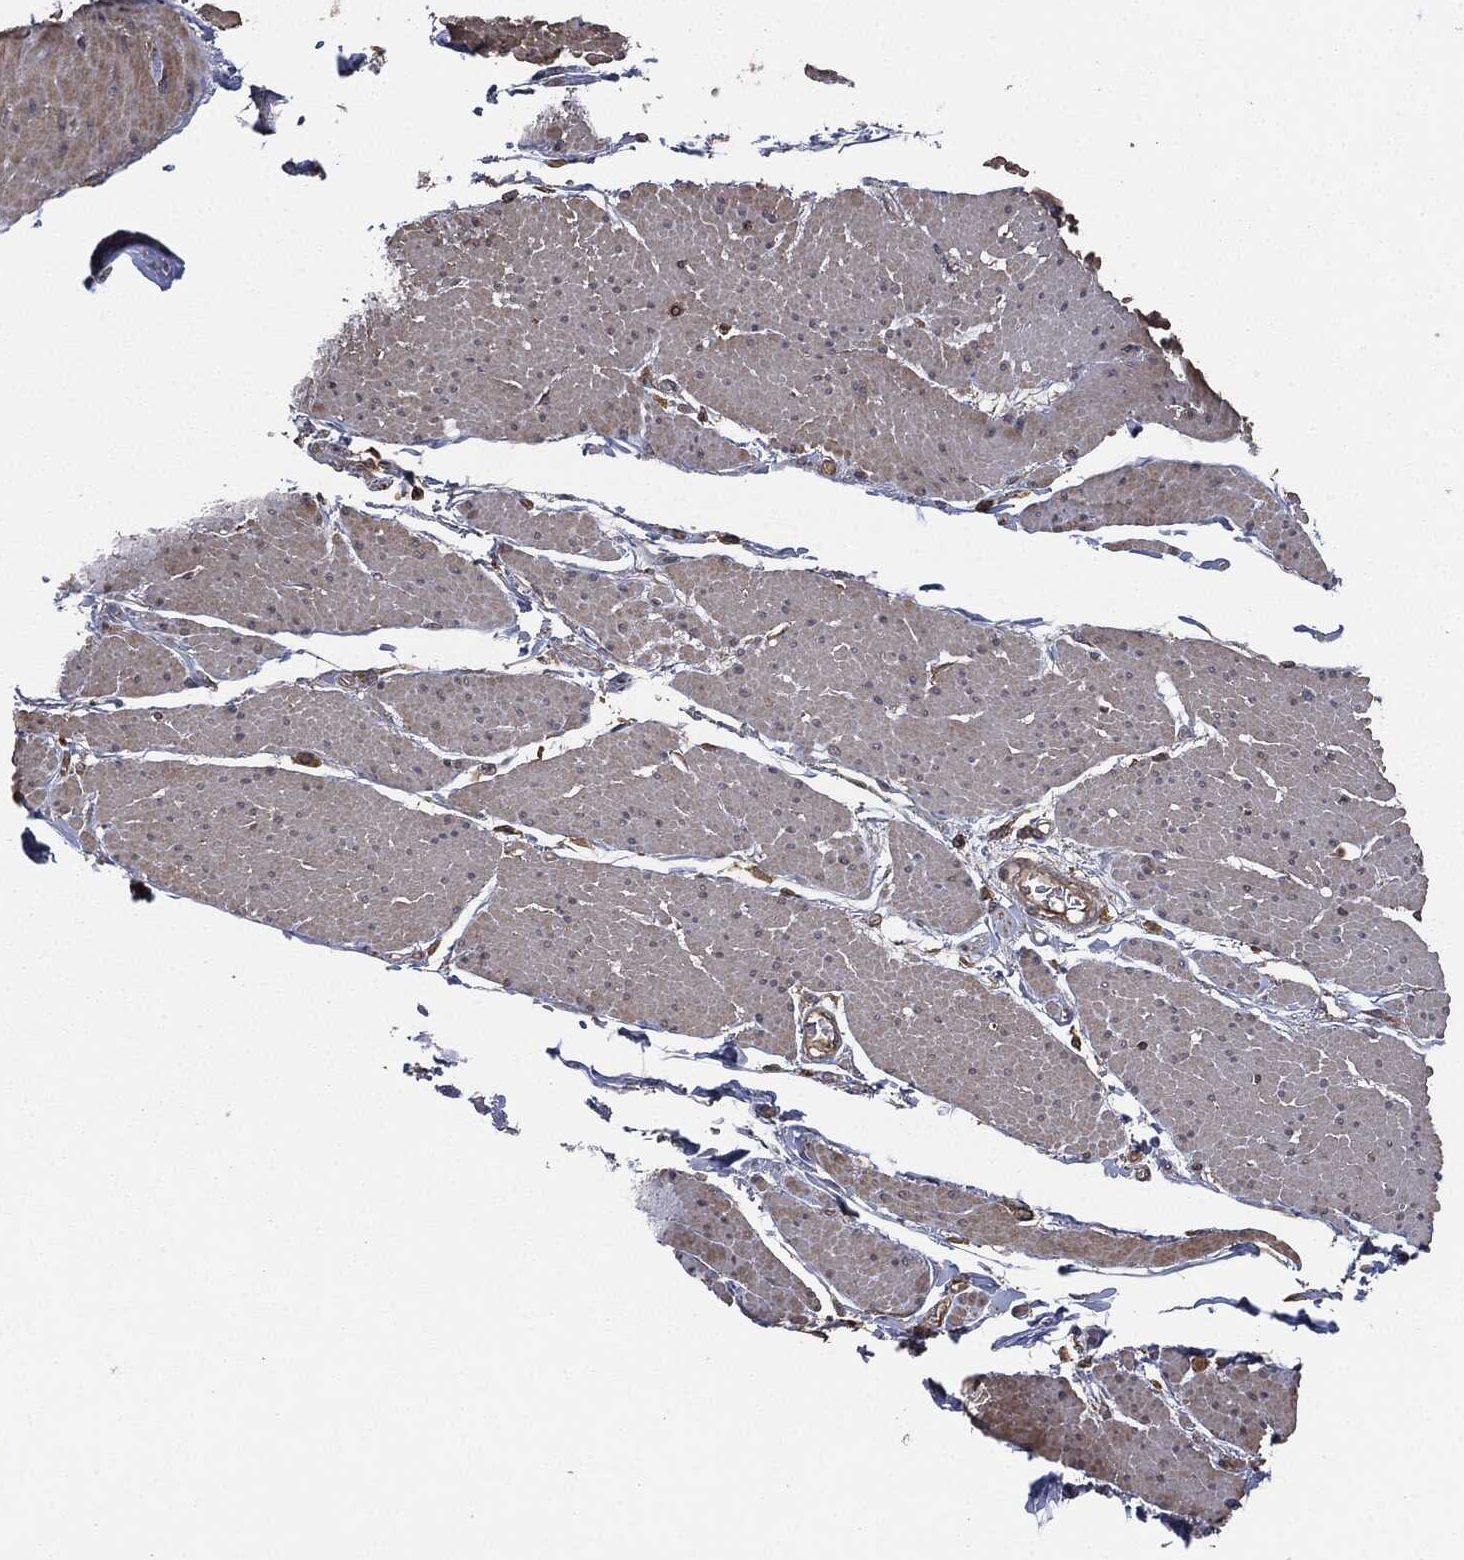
{"staining": {"intensity": "negative", "quantity": "none", "location": "none"}, "tissue": "smooth muscle", "cell_type": "Smooth muscle cells", "image_type": "normal", "snomed": [{"axis": "morphology", "description": "Normal tissue, NOS"}, {"axis": "topography", "description": "Smooth muscle"}, {"axis": "topography", "description": "Anal"}], "caption": "Smooth muscle stained for a protein using immunohistochemistry (IHC) demonstrates no positivity smooth muscle cells.", "gene": "ERBIN", "patient": {"sex": "male", "age": 83}}